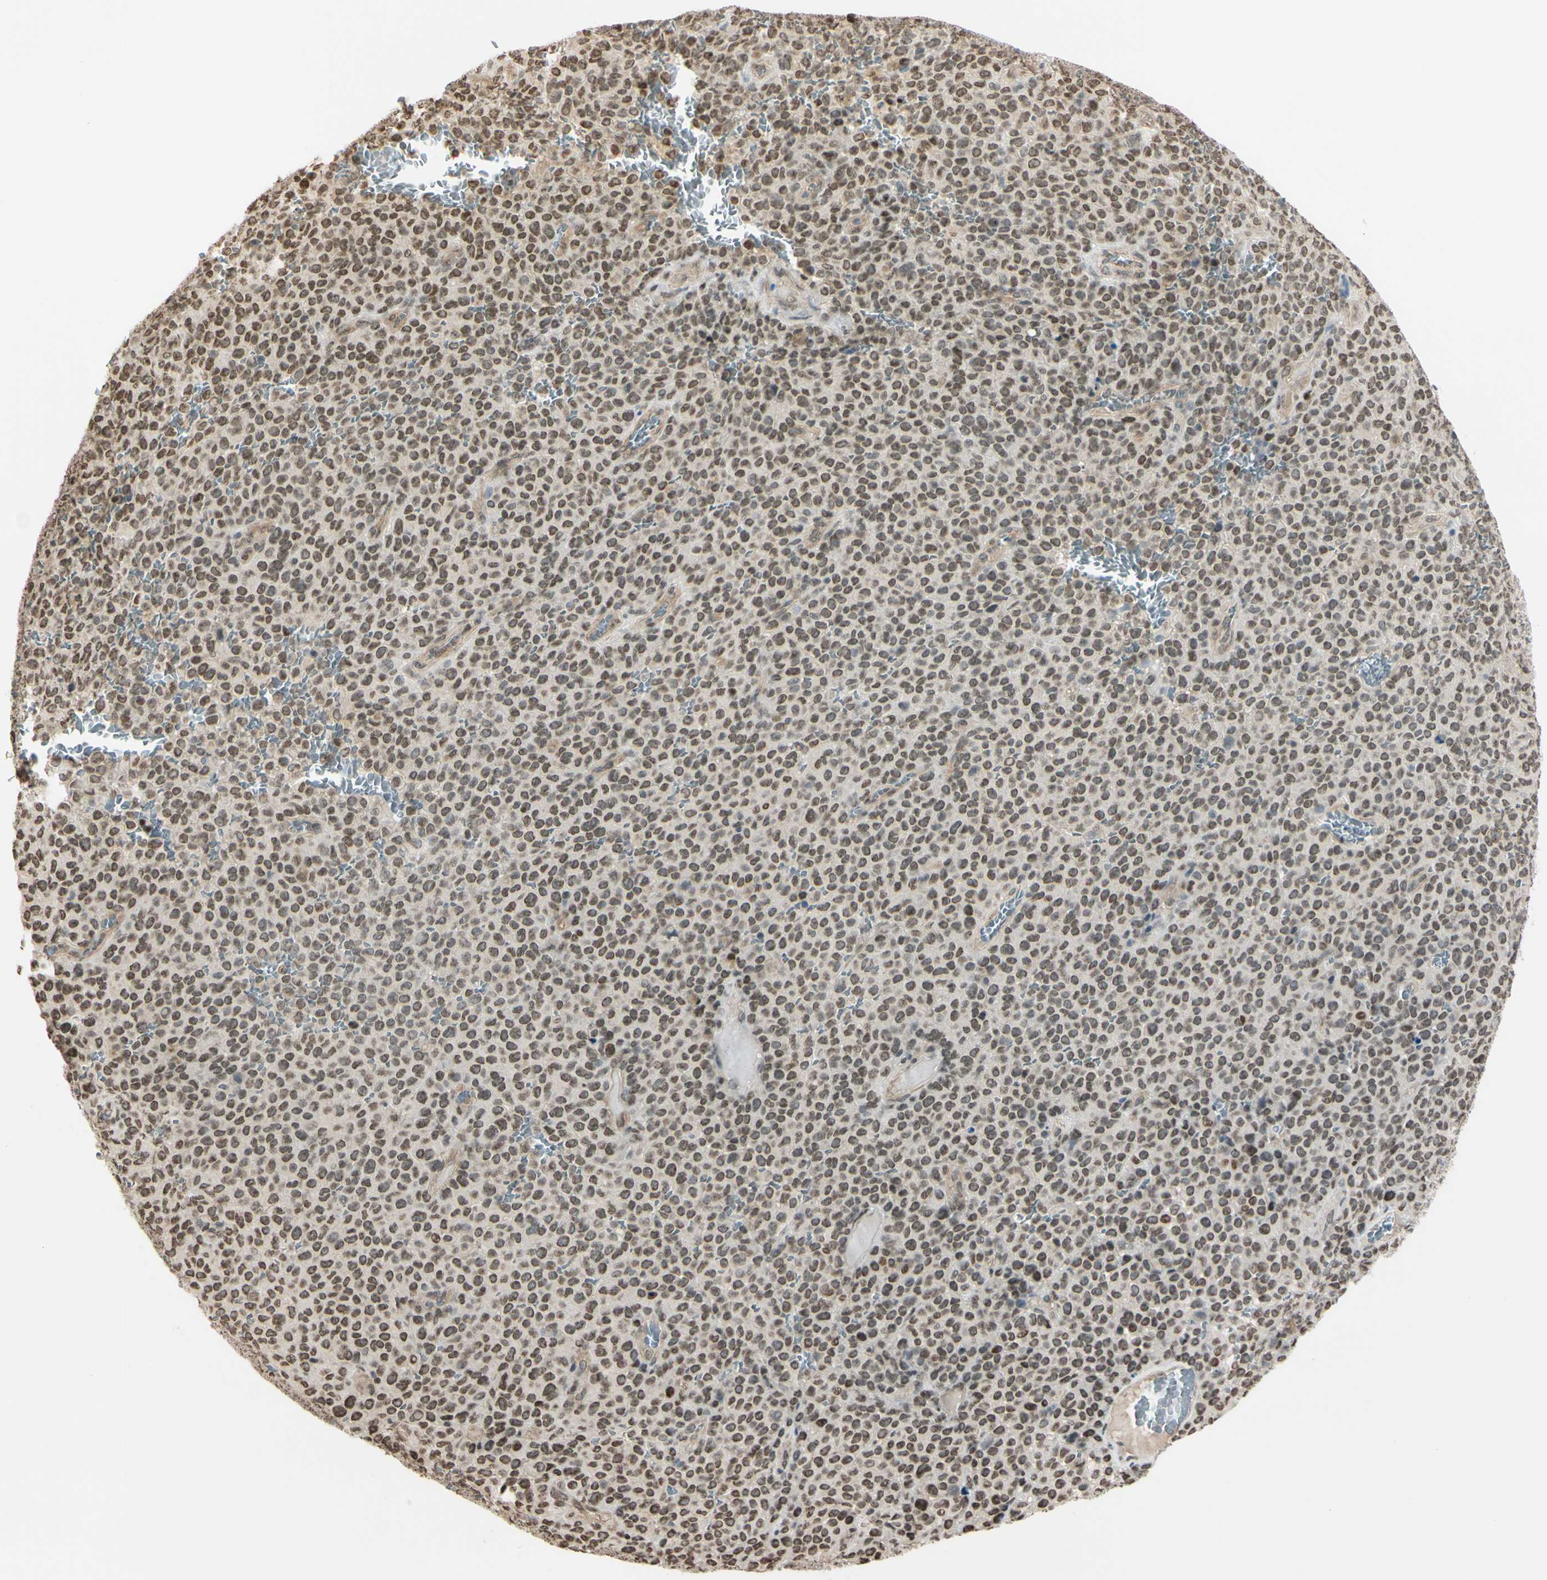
{"staining": {"intensity": "weak", "quantity": ">75%", "location": "nuclear"}, "tissue": "melanoma", "cell_type": "Tumor cells", "image_type": "cancer", "snomed": [{"axis": "morphology", "description": "Malignant melanoma, NOS"}, {"axis": "topography", "description": "Skin"}], "caption": "Approximately >75% of tumor cells in melanoma show weak nuclear protein staining as visualized by brown immunohistochemical staining.", "gene": "SUFU", "patient": {"sex": "female", "age": 82}}